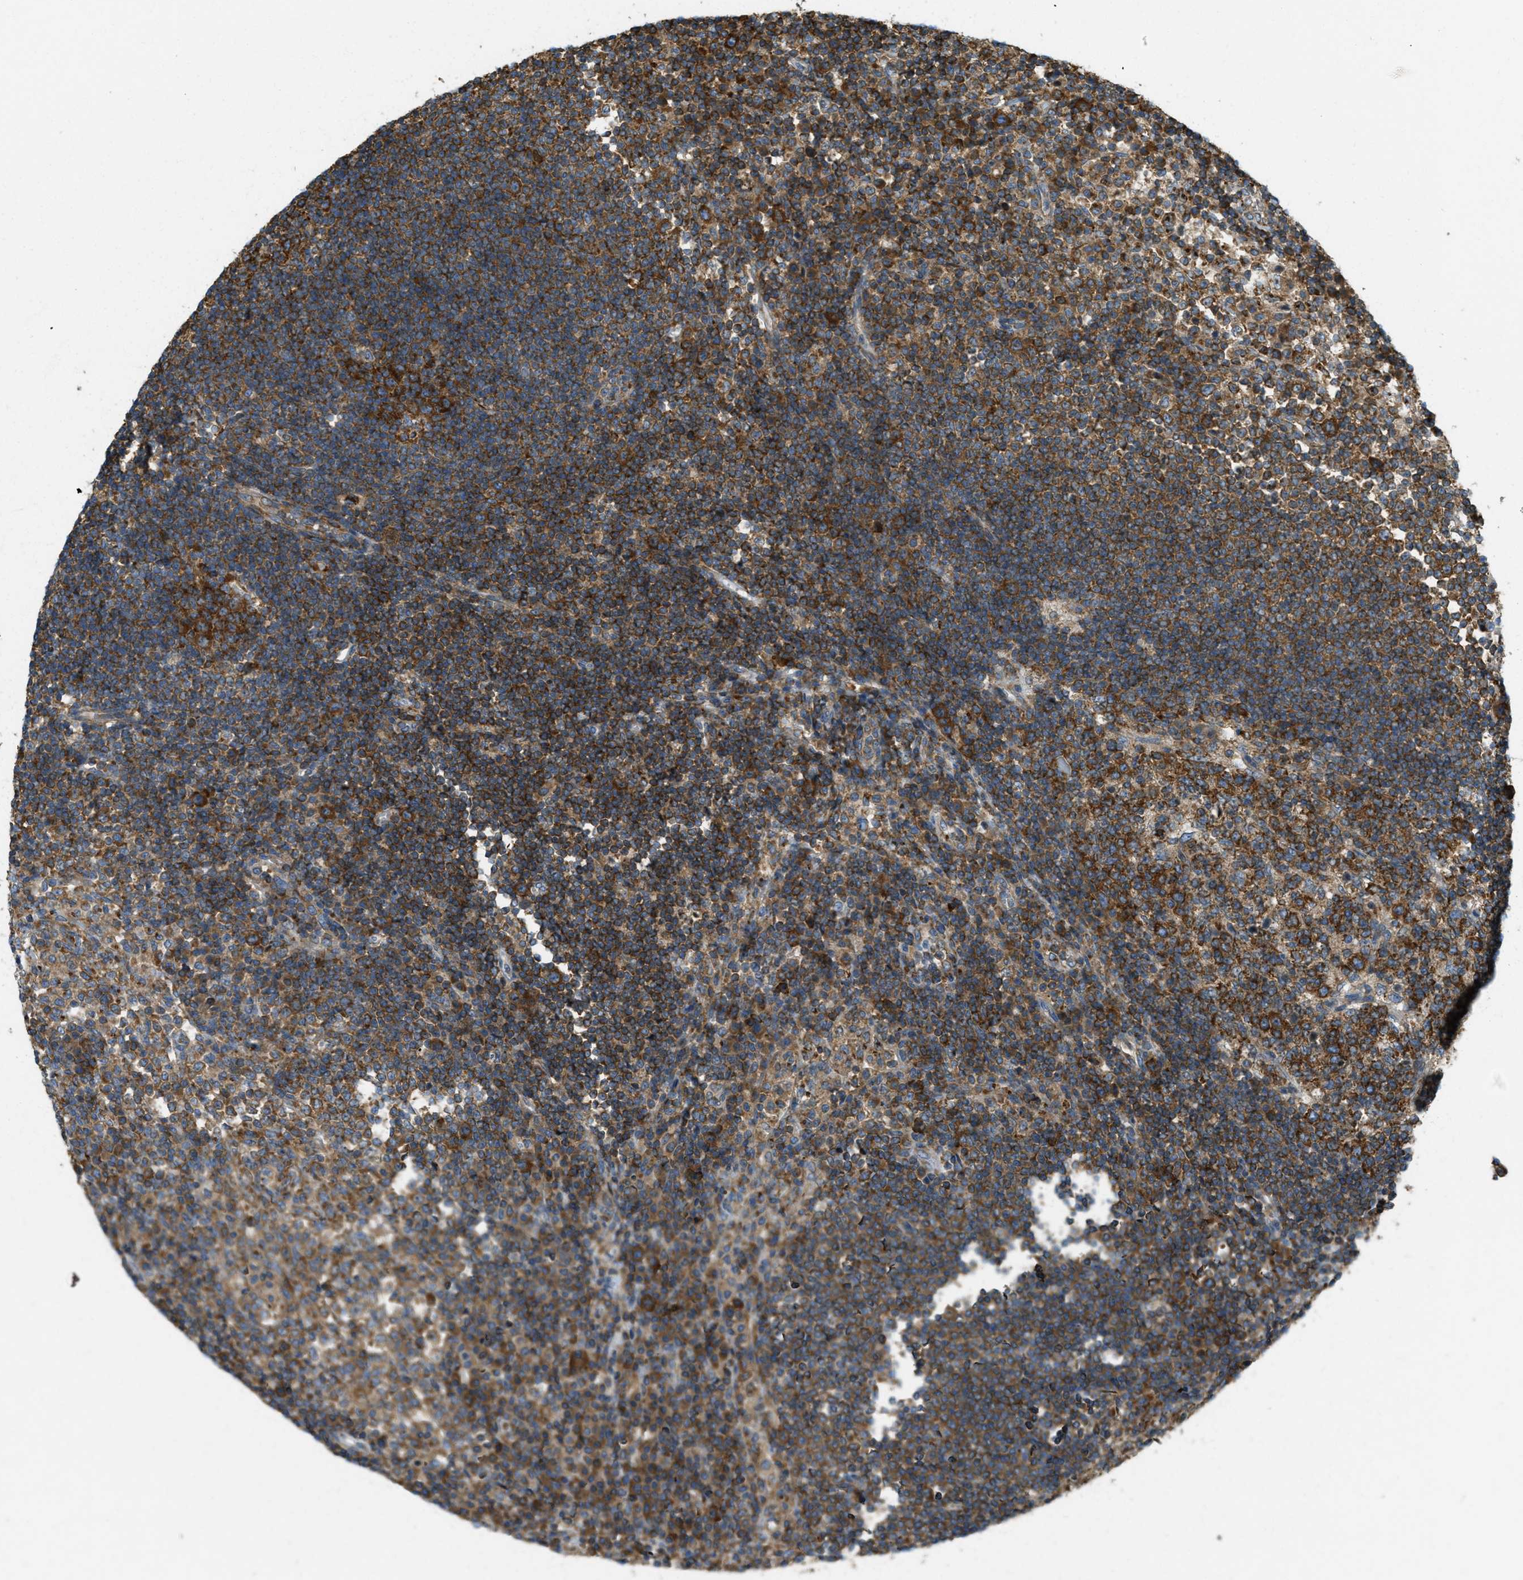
{"staining": {"intensity": "strong", "quantity": "25%-75%", "location": "cytoplasmic/membranous"}, "tissue": "lymph node", "cell_type": "Germinal center cells", "image_type": "normal", "snomed": [{"axis": "morphology", "description": "Normal tissue, NOS"}, {"axis": "topography", "description": "Lymph node"}], "caption": "Immunohistochemical staining of benign human lymph node reveals strong cytoplasmic/membranous protein expression in about 25%-75% of germinal center cells. The staining was performed using DAB (3,3'-diaminobenzidine), with brown indicating positive protein expression. Nuclei are stained blue with hematoxylin.", "gene": "ABCF1", "patient": {"sex": "female", "age": 53}}